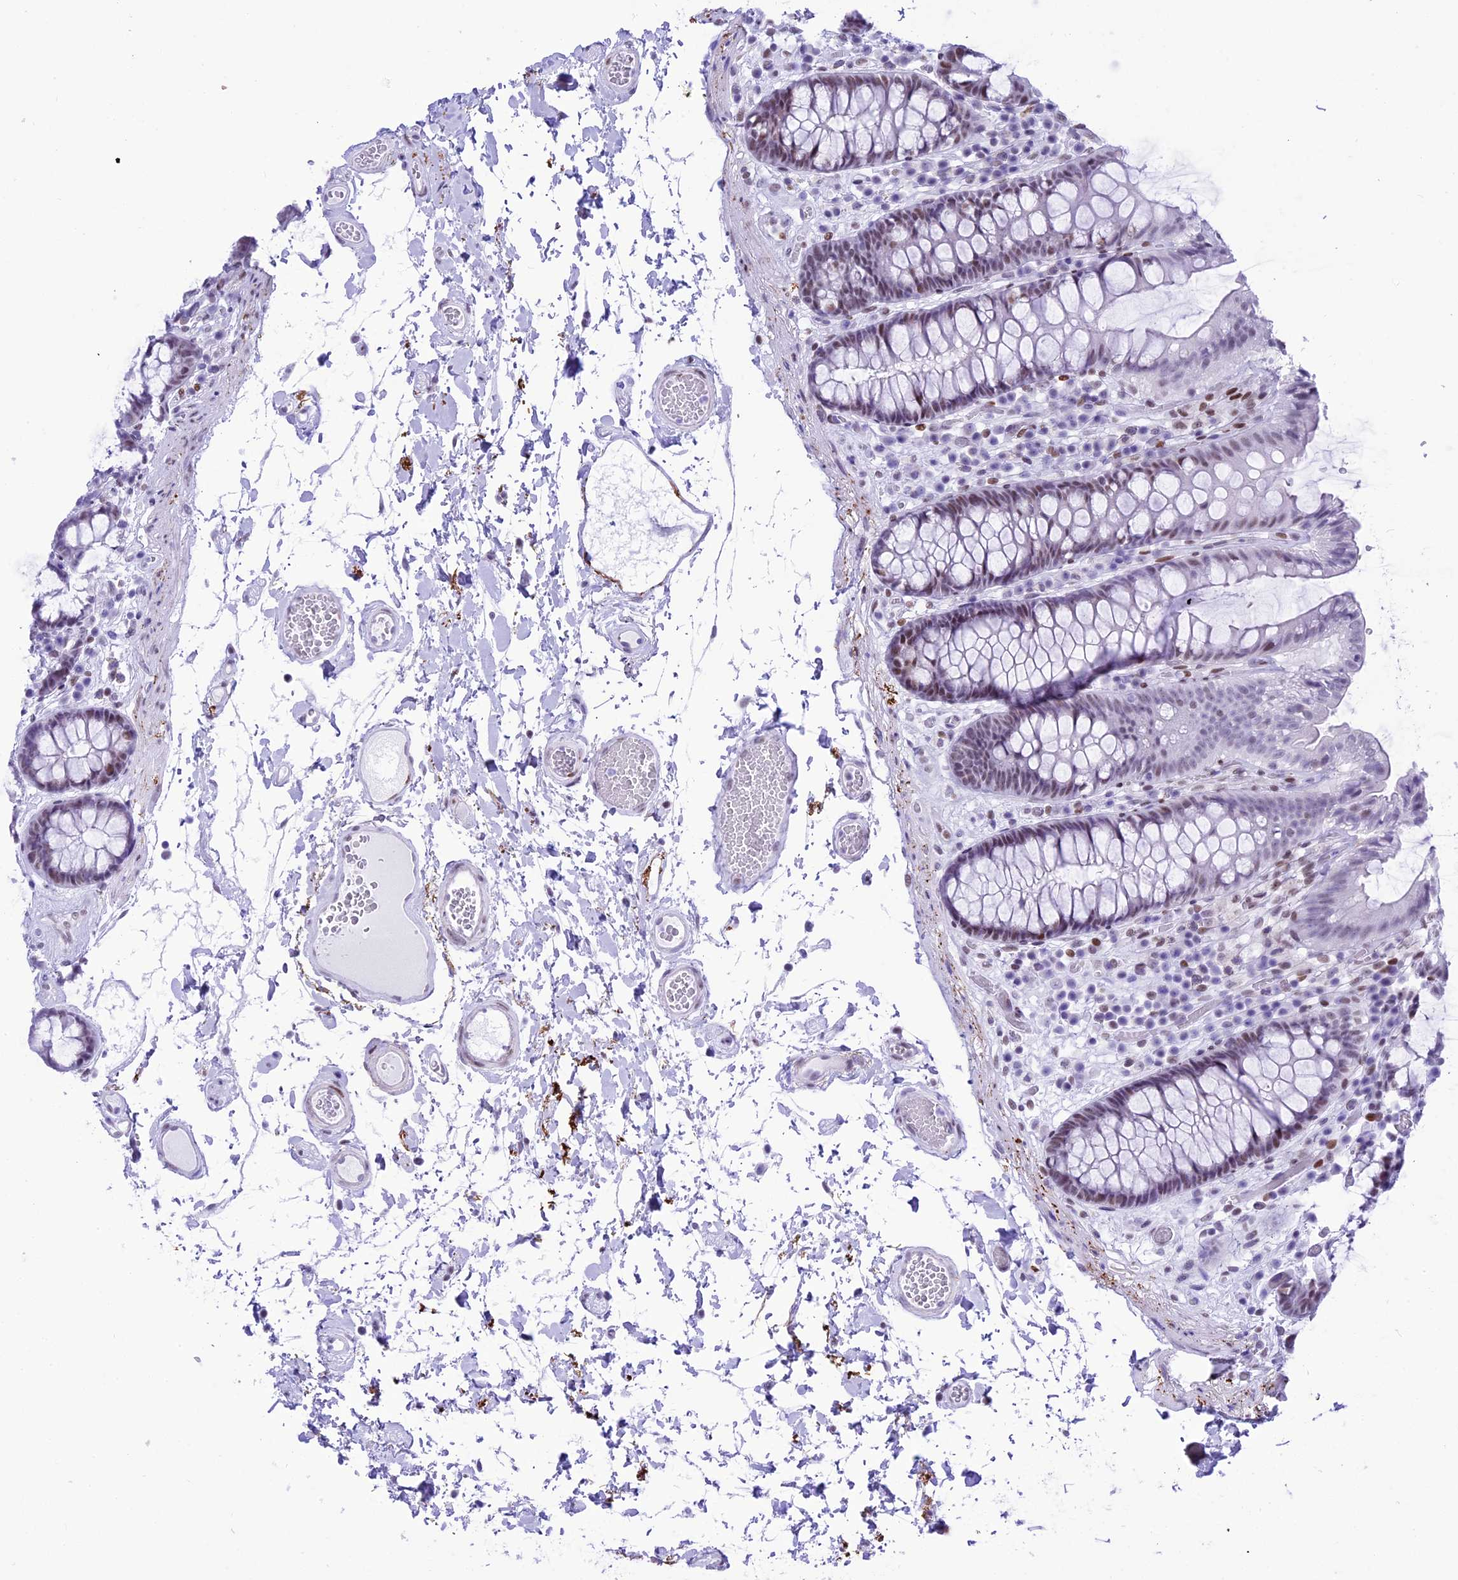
{"staining": {"intensity": "negative", "quantity": "none", "location": "none"}, "tissue": "colon", "cell_type": "Endothelial cells", "image_type": "normal", "snomed": [{"axis": "morphology", "description": "Normal tissue, NOS"}, {"axis": "topography", "description": "Colon"}], "caption": "High power microscopy photomicrograph of an immunohistochemistry (IHC) image of unremarkable colon, revealing no significant staining in endothelial cells.", "gene": "RPS6KB1", "patient": {"sex": "male", "age": 84}}